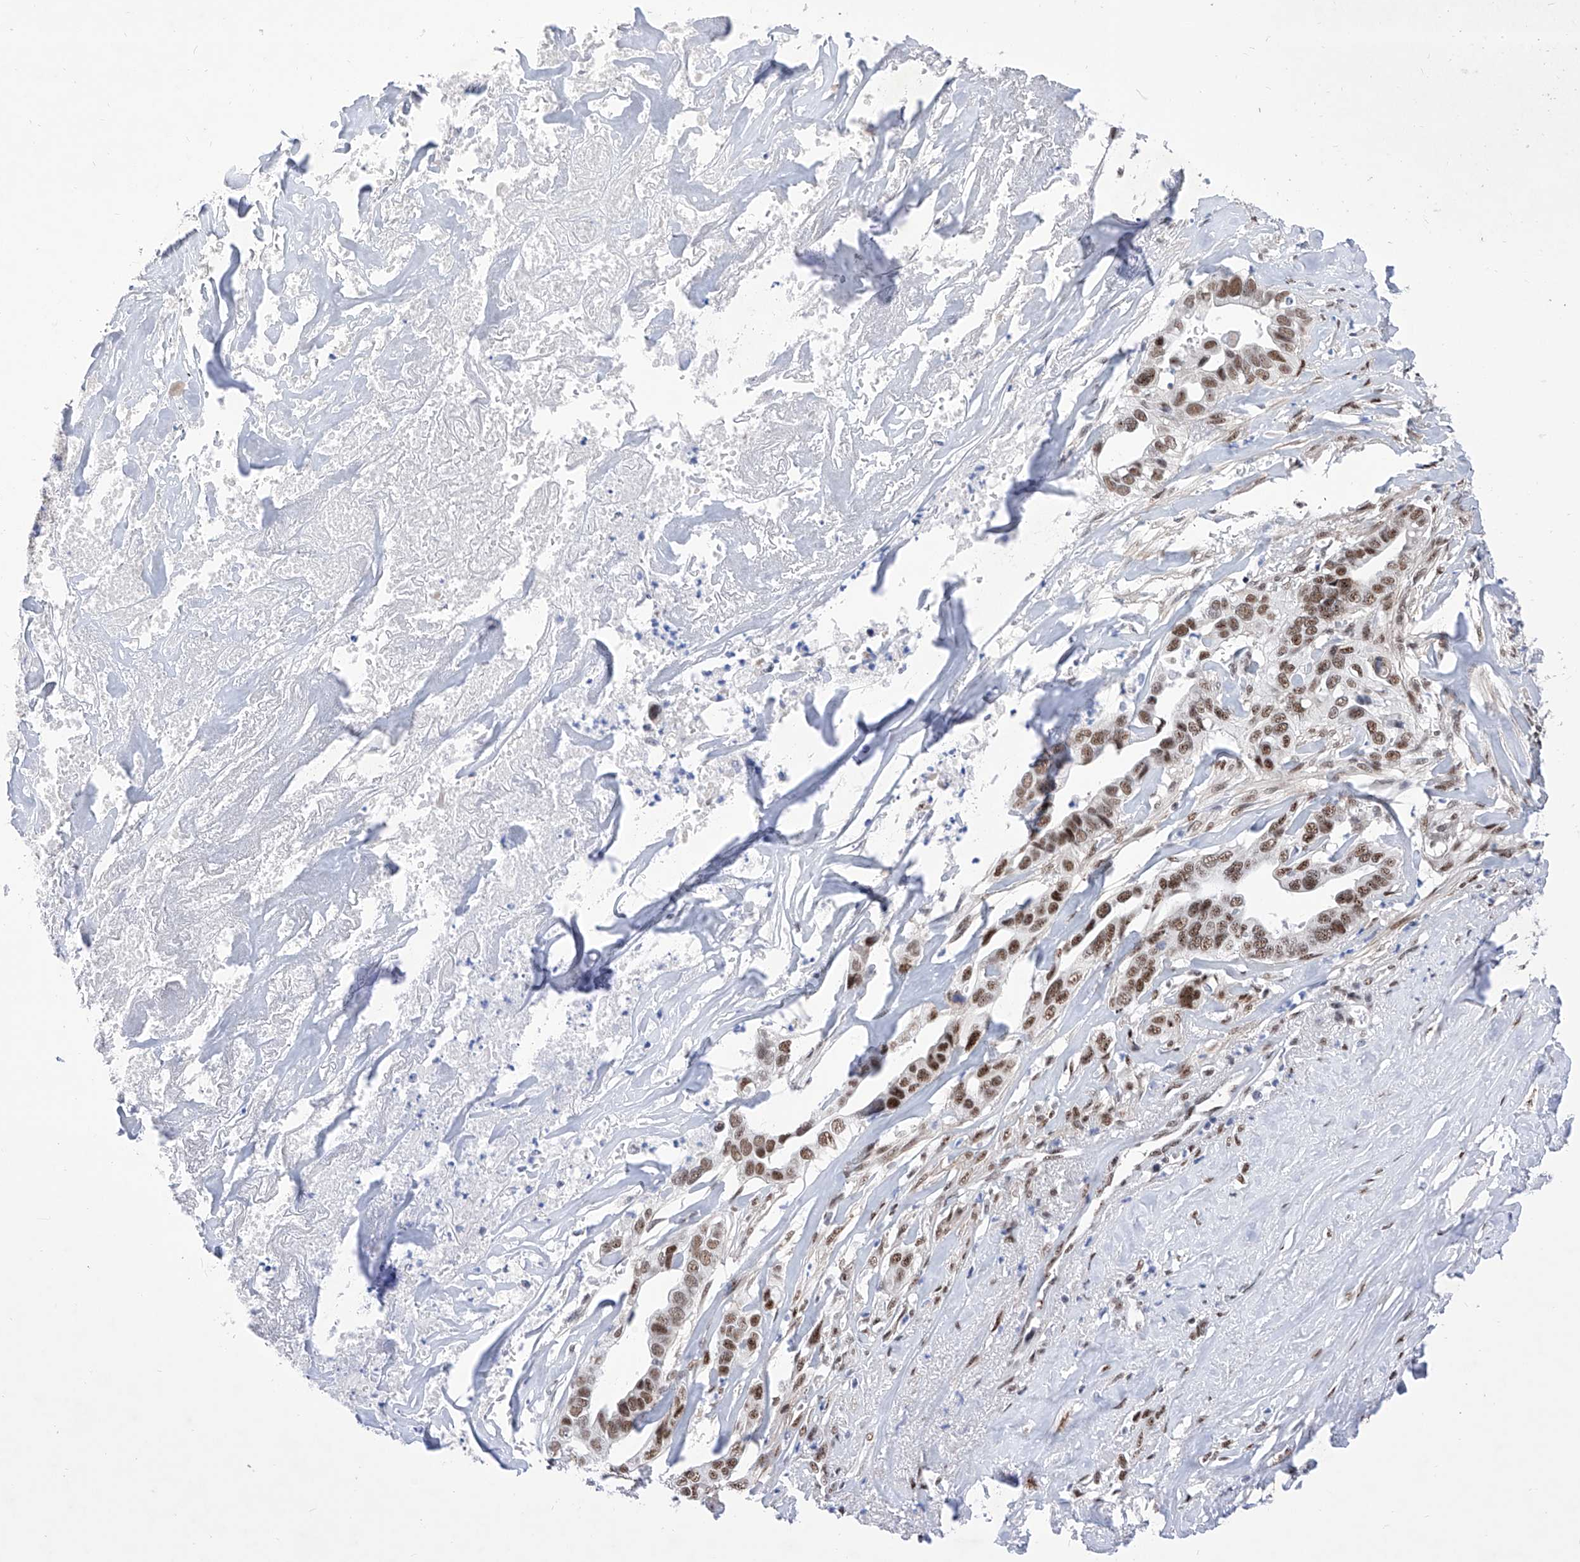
{"staining": {"intensity": "strong", "quantity": ">75%", "location": "nuclear"}, "tissue": "liver cancer", "cell_type": "Tumor cells", "image_type": "cancer", "snomed": [{"axis": "morphology", "description": "Cholangiocarcinoma"}, {"axis": "topography", "description": "Liver"}], "caption": "Protein expression analysis of cholangiocarcinoma (liver) exhibits strong nuclear staining in about >75% of tumor cells. (Stains: DAB (3,3'-diaminobenzidine) in brown, nuclei in blue, Microscopy: brightfield microscopy at high magnification).", "gene": "ATN1", "patient": {"sex": "female", "age": 79}}